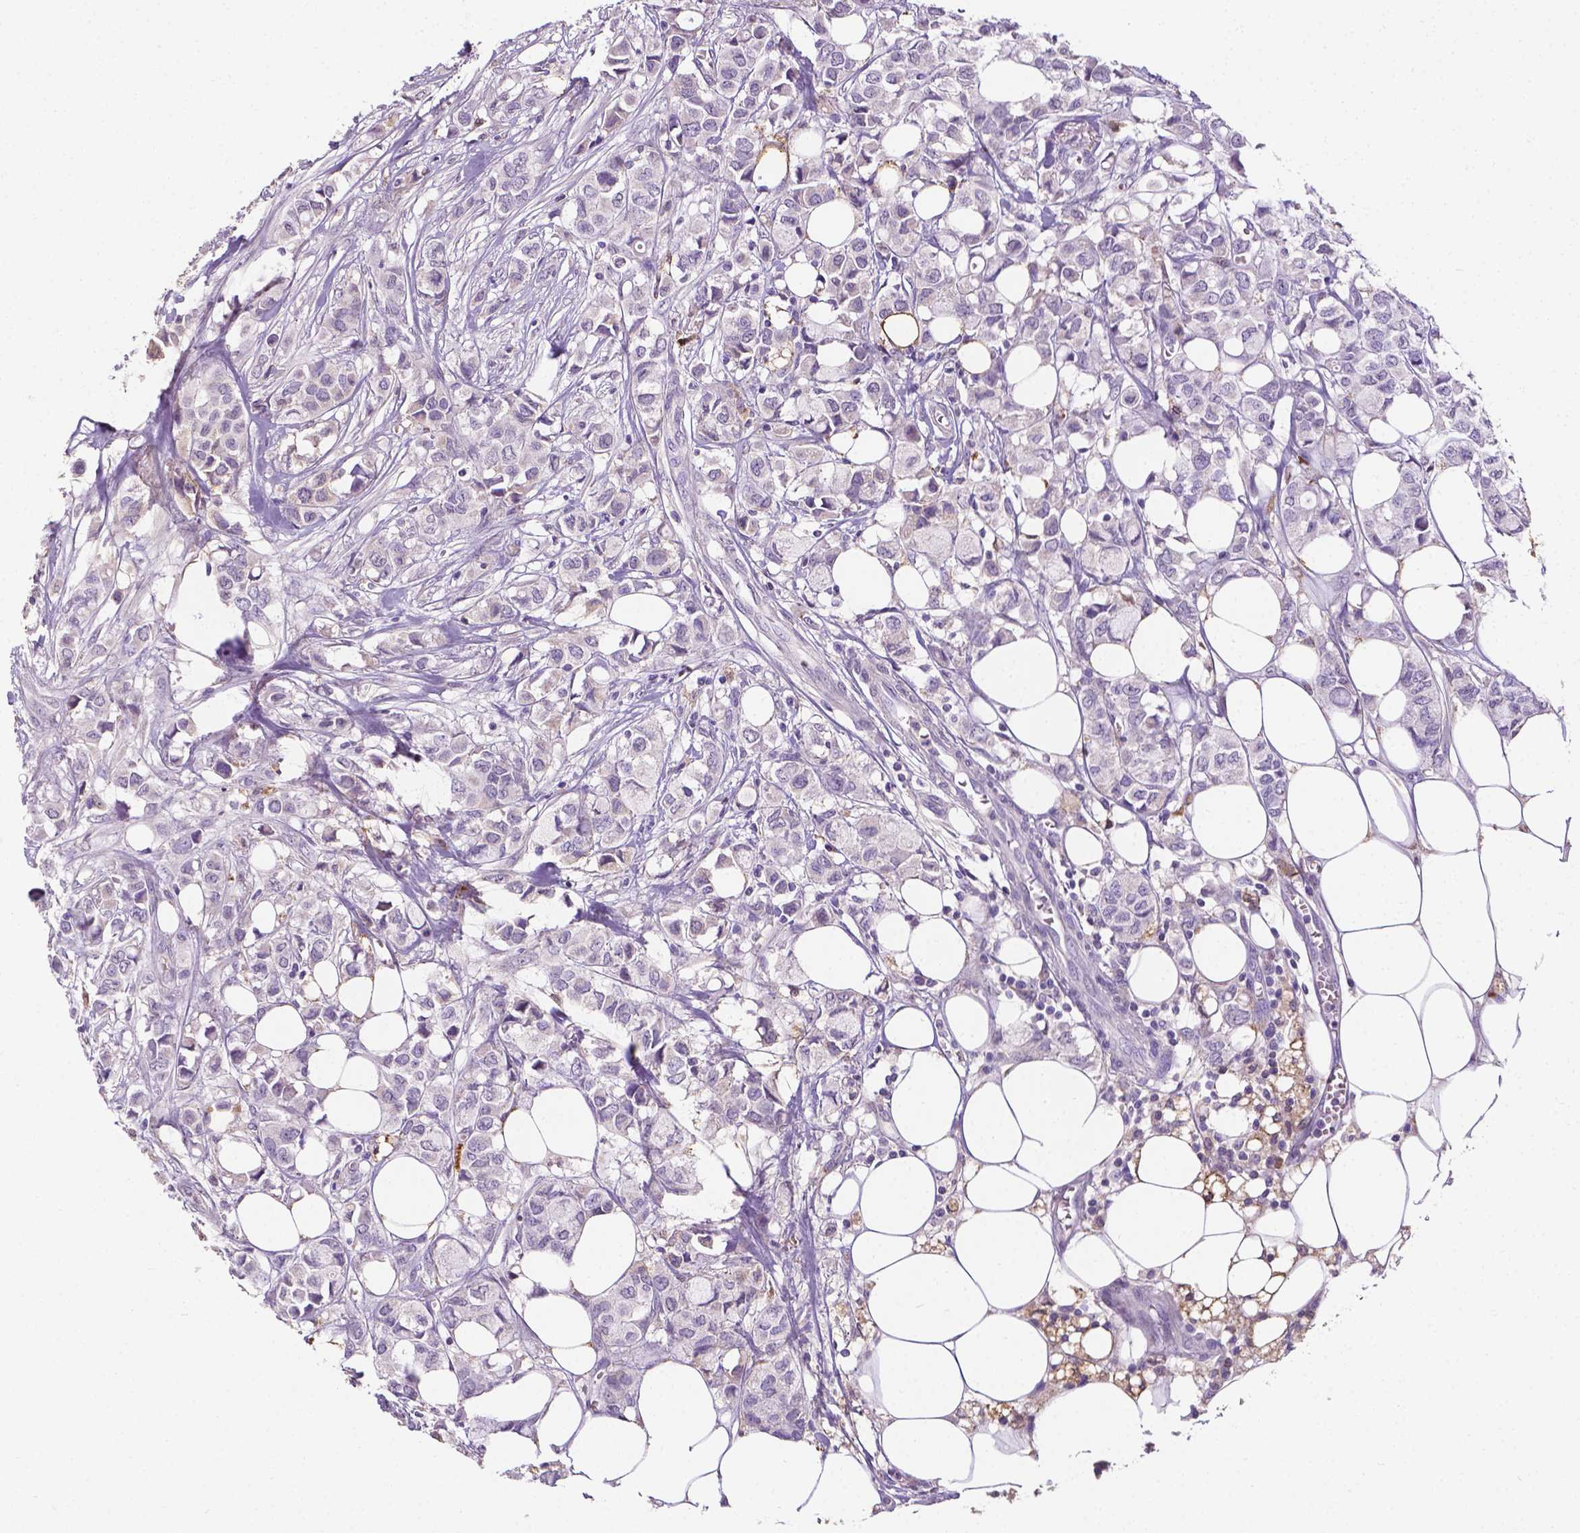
{"staining": {"intensity": "negative", "quantity": "none", "location": "none"}, "tissue": "breast cancer", "cell_type": "Tumor cells", "image_type": "cancer", "snomed": [{"axis": "morphology", "description": "Duct carcinoma"}, {"axis": "topography", "description": "Breast"}], "caption": "Tumor cells show no significant protein expression in invasive ductal carcinoma (breast). (Stains: DAB (3,3'-diaminobenzidine) immunohistochemistry with hematoxylin counter stain, Microscopy: brightfield microscopy at high magnification).", "gene": "APOE", "patient": {"sex": "female", "age": 85}}